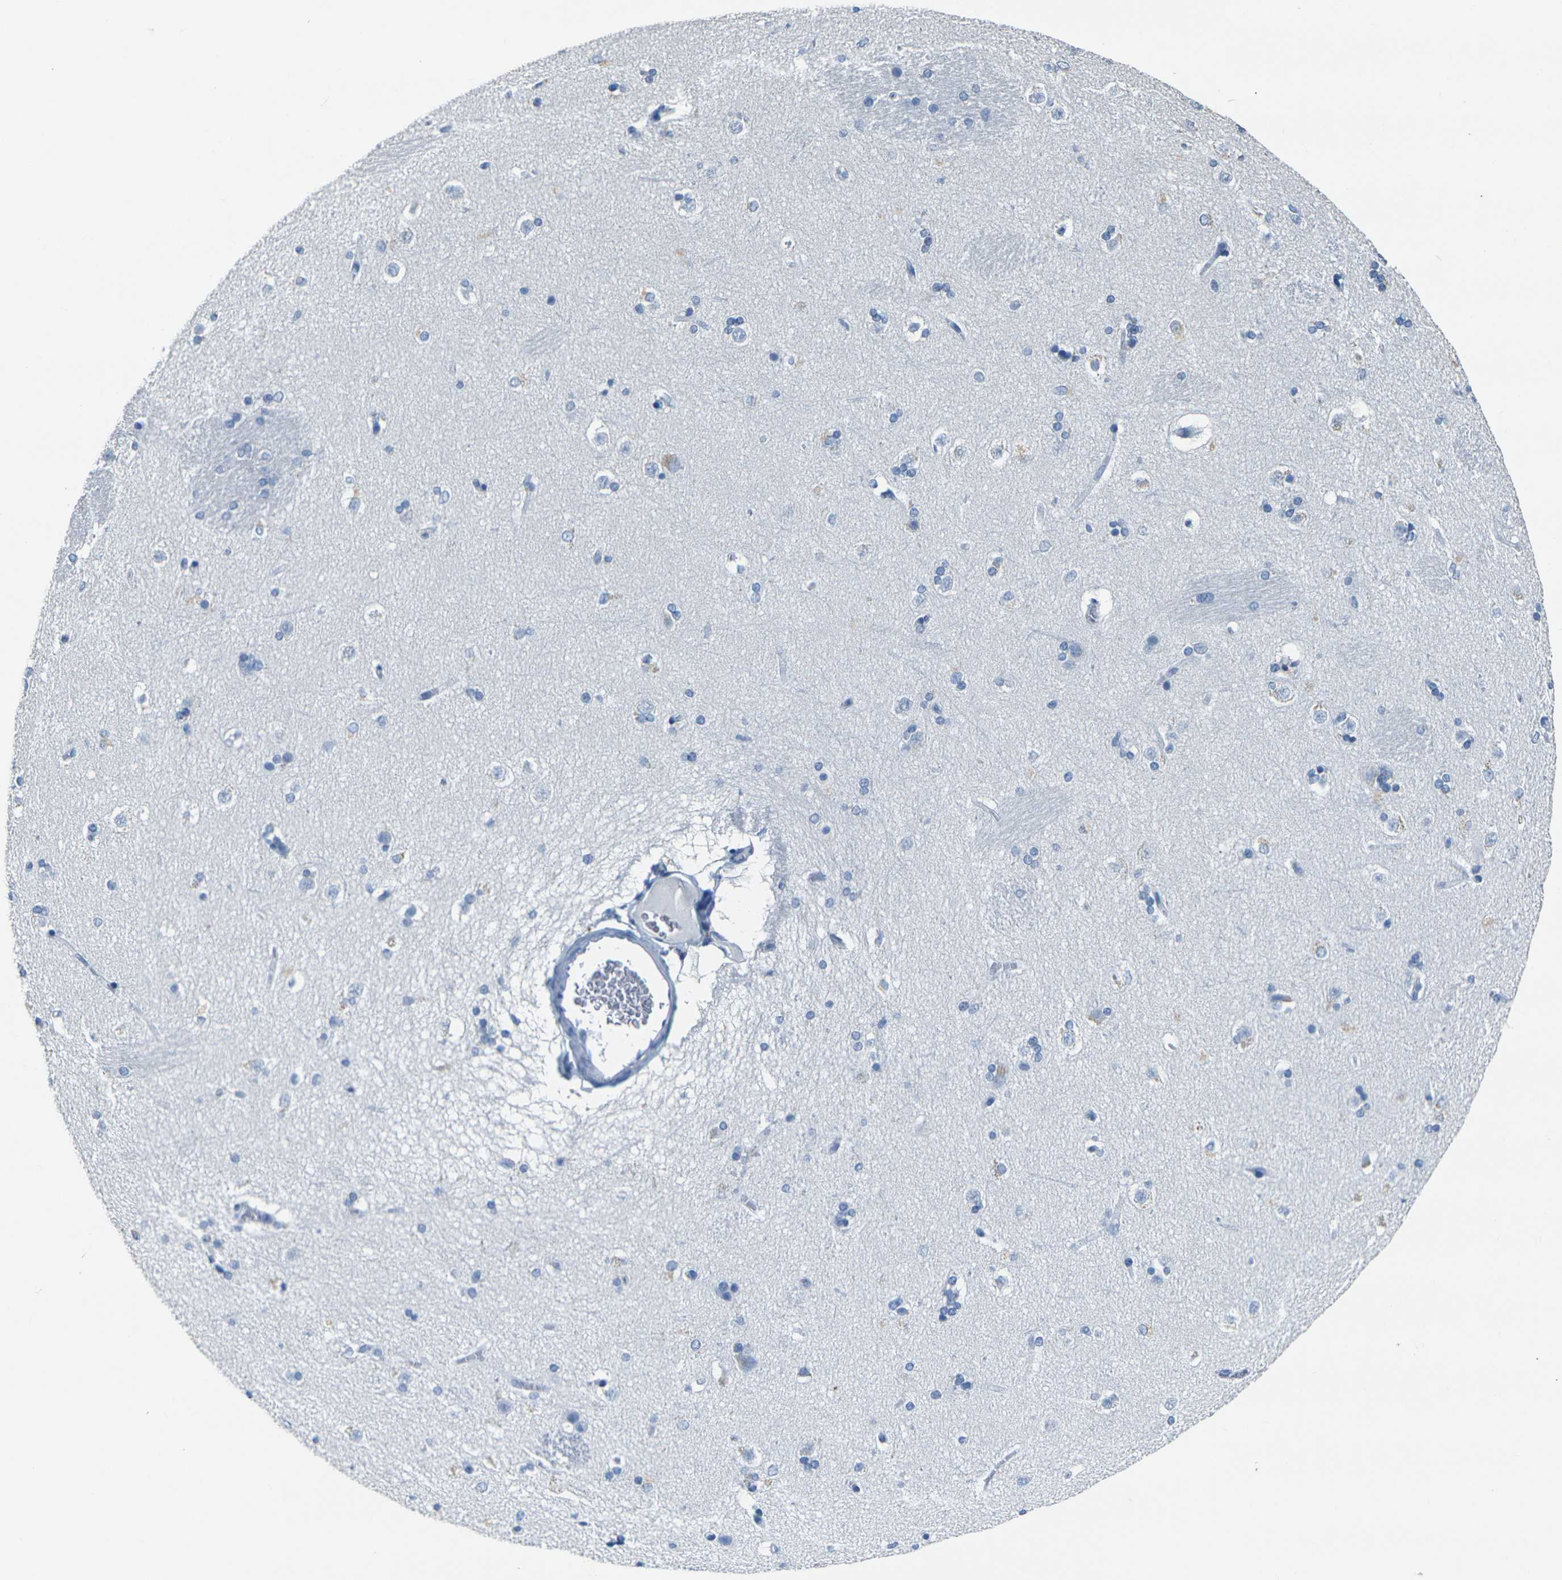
{"staining": {"intensity": "negative", "quantity": "none", "location": "none"}, "tissue": "caudate", "cell_type": "Glial cells", "image_type": "normal", "snomed": [{"axis": "morphology", "description": "Normal tissue, NOS"}, {"axis": "topography", "description": "Lateral ventricle wall"}], "caption": "An immunohistochemistry (IHC) photomicrograph of unremarkable caudate is shown. There is no staining in glial cells of caudate.", "gene": "CLDN7", "patient": {"sex": "female", "age": 19}}